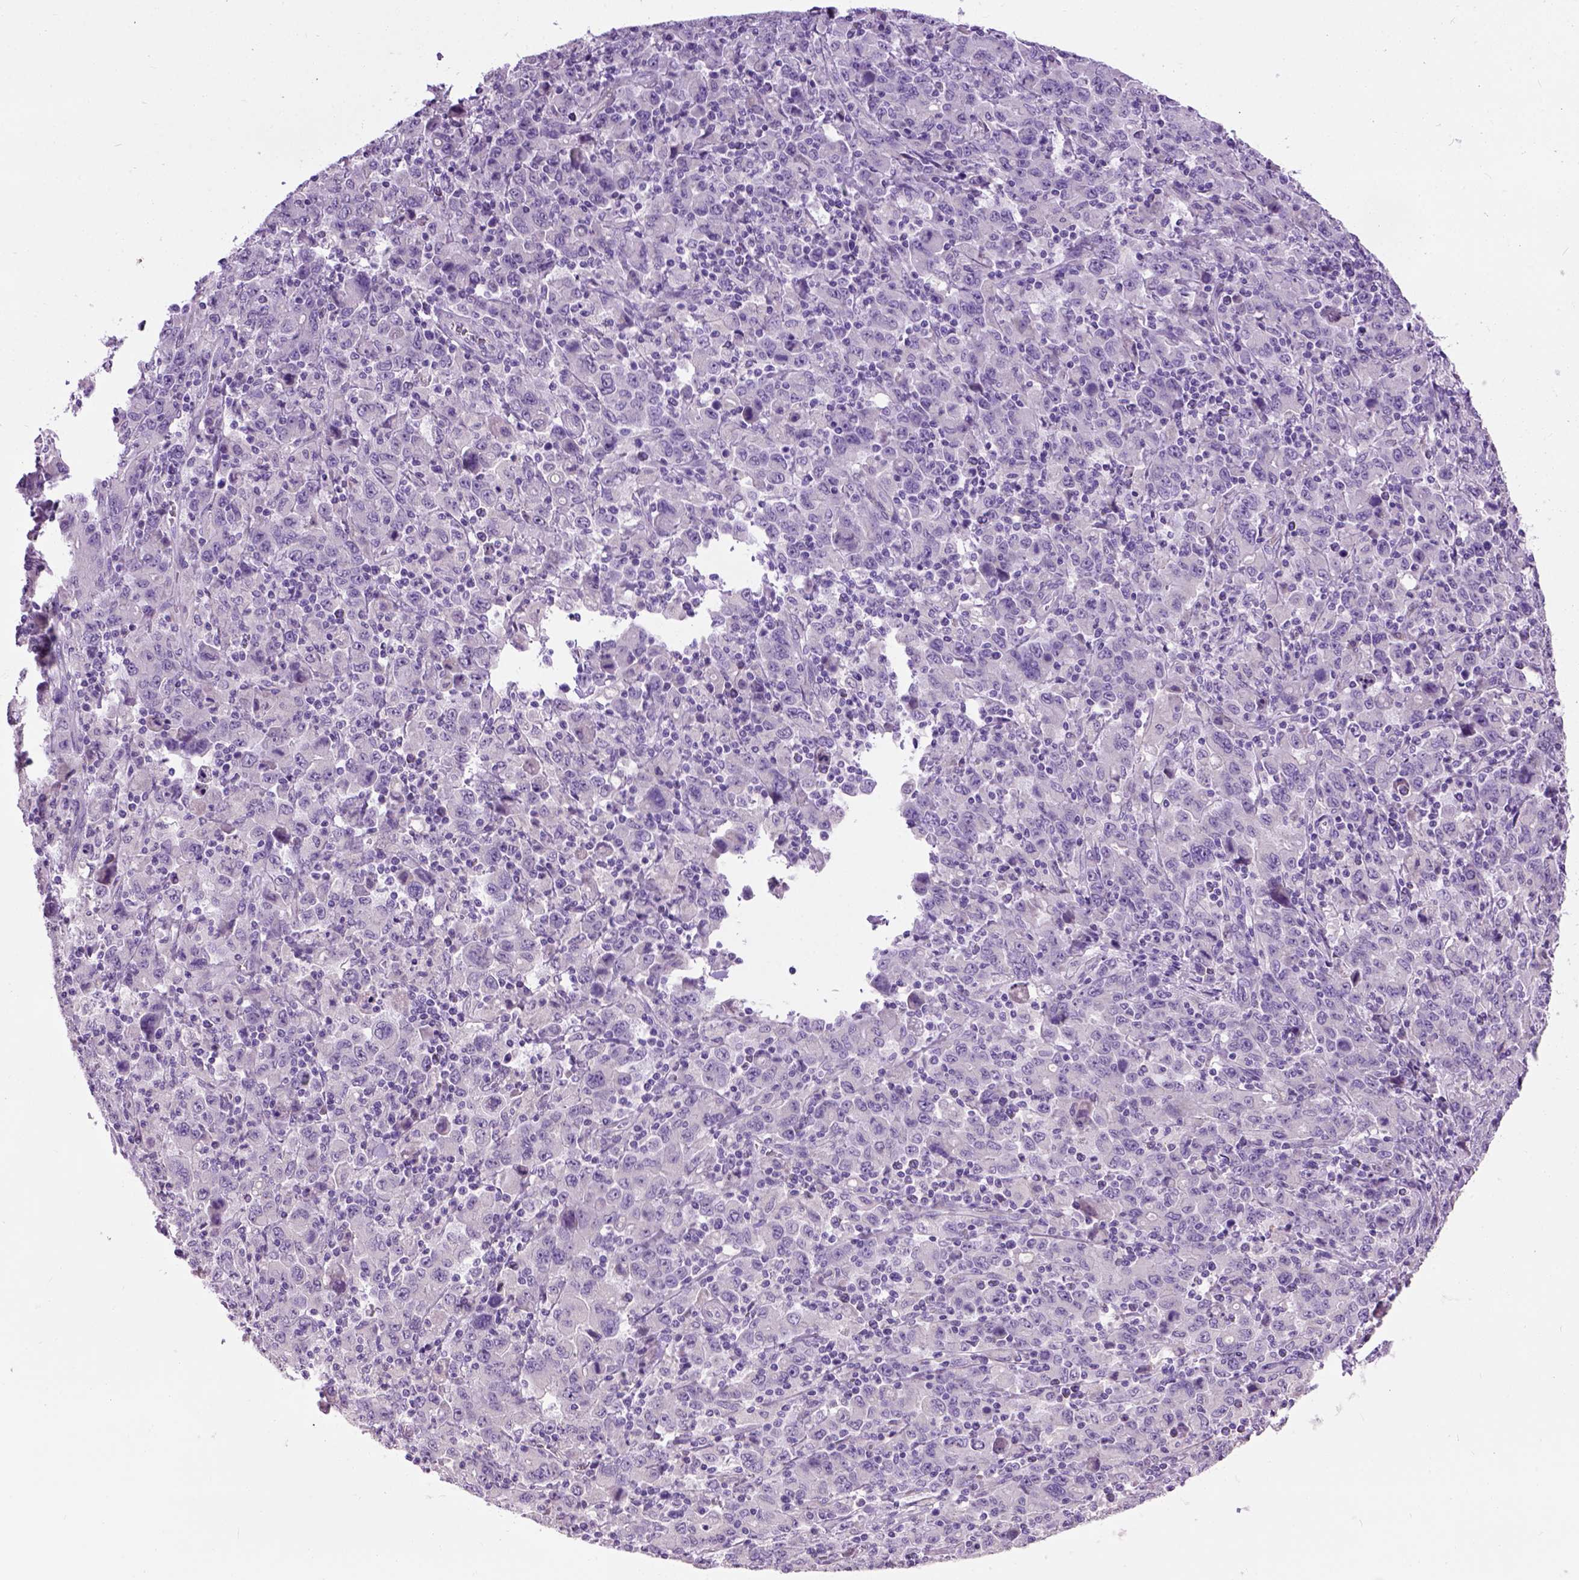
{"staining": {"intensity": "negative", "quantity": "none", "location": "none"}, "tissue": "stomach cancer", "cell_type": "Tumor cells", "image_type": "cancer", "snomed": [{"axis": "morphology", "description": "Adenocarcinoma, NOS"}, {"axis": "topography", "description": "Stomach, upper"}], "caption": "Tumor cells show no significant protein staining in stomach adenocarcinoma. (Brightfield microscopy of DAB IHC at high magnification).", "gene": "MAPT", "patient": {"sex": "male", "age": 69}}